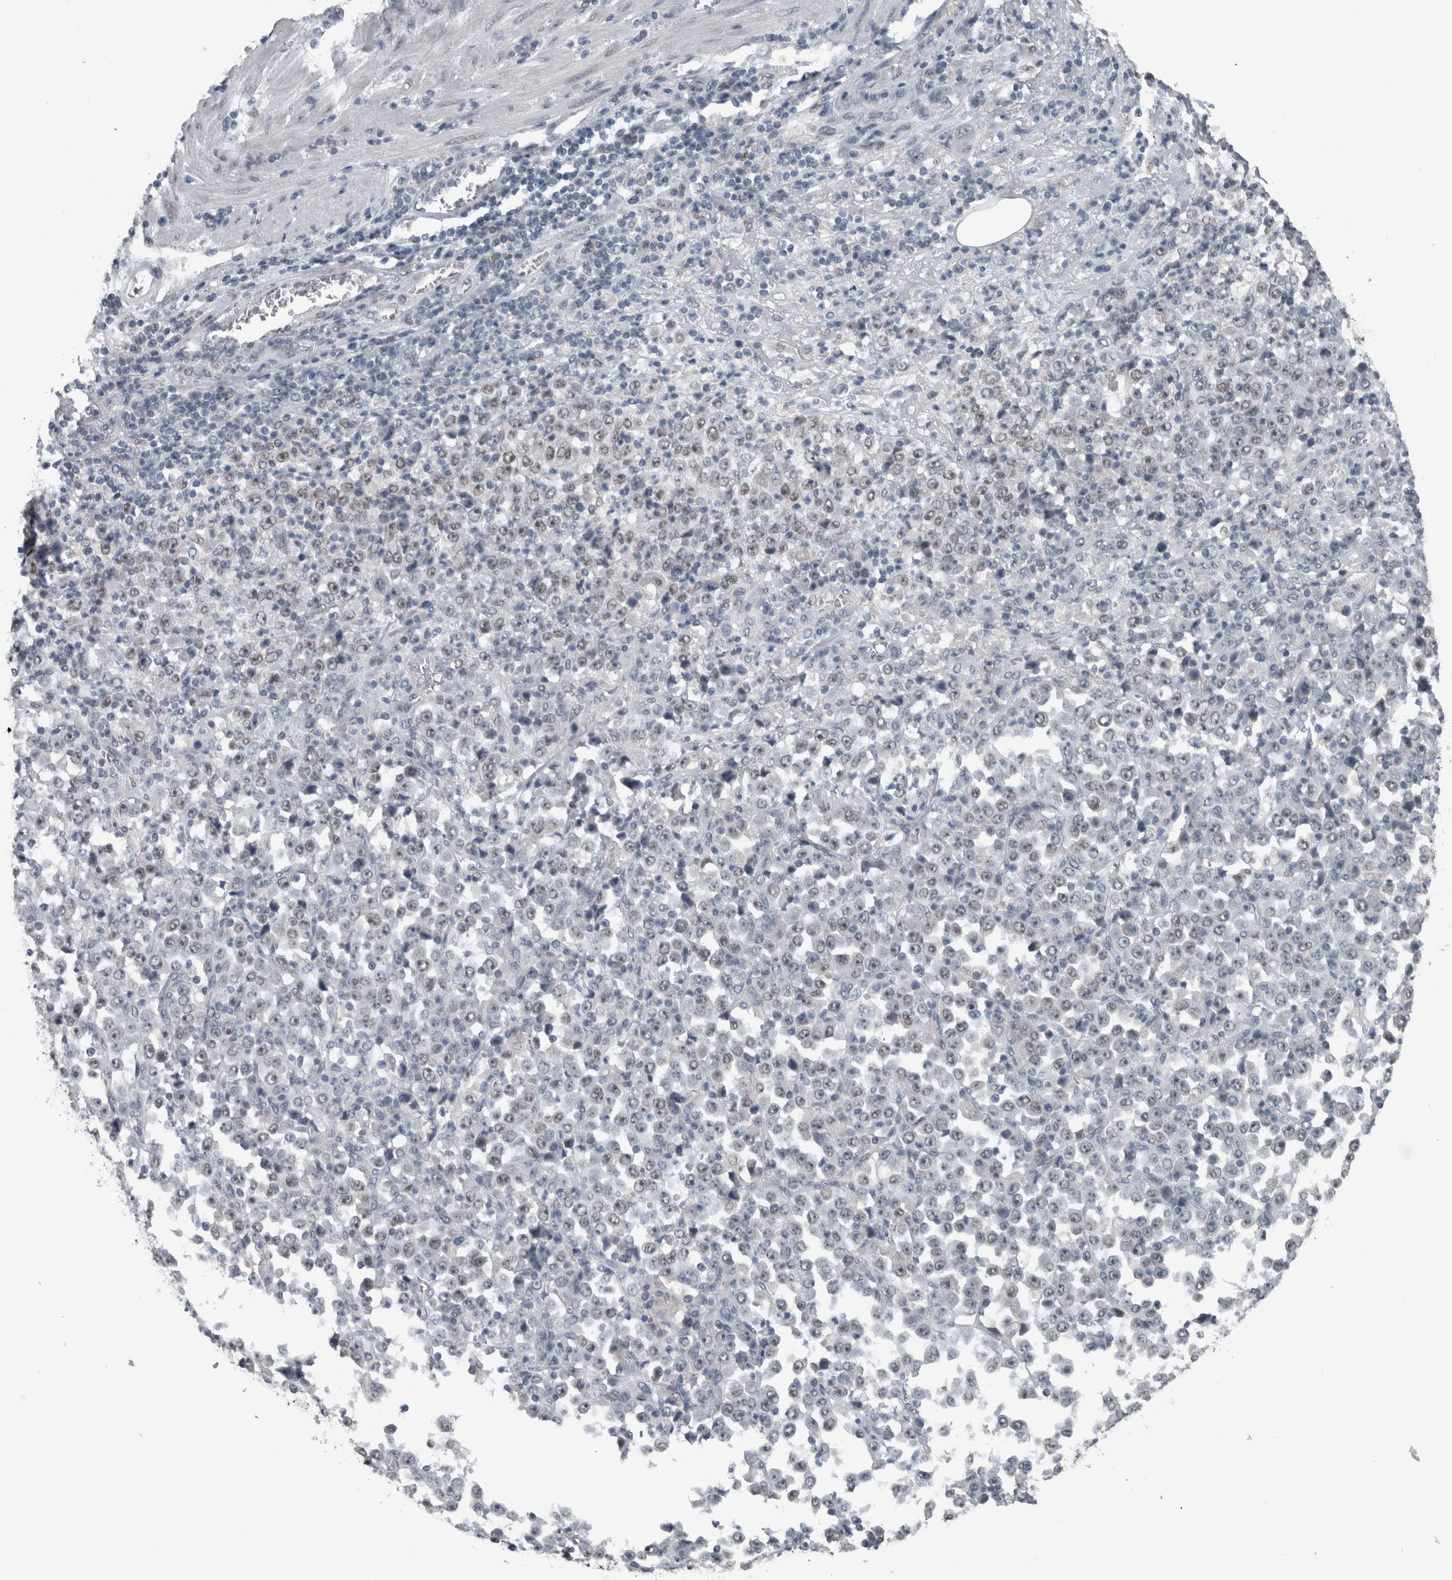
{"staining": {"intensity": "negative", "quantity": "none", "location": "none"}, "tissue": "stomach cancer", "cell_type": "Tumor cells", "image_type": "cancer", "snomed": [{"axis": "morphology", "description": "Normal tissue, NOS"}, {"axis": "morphology", "description": "Adenocarcinoma, NOS"}, {"axis": "topography", "description": "Stomach, upper"}, {"axis": "topography", "description": "Stomach"}], "caption": "Tumor cells are negative for protein expression in human stomach cancer (adenocarcinoma). (DAB (3,3'-diaminobenzidine) immunohistochemistry, high magnification).", "gene": "ZBTB21", "patient": {"sex": "male", "age": 59}}